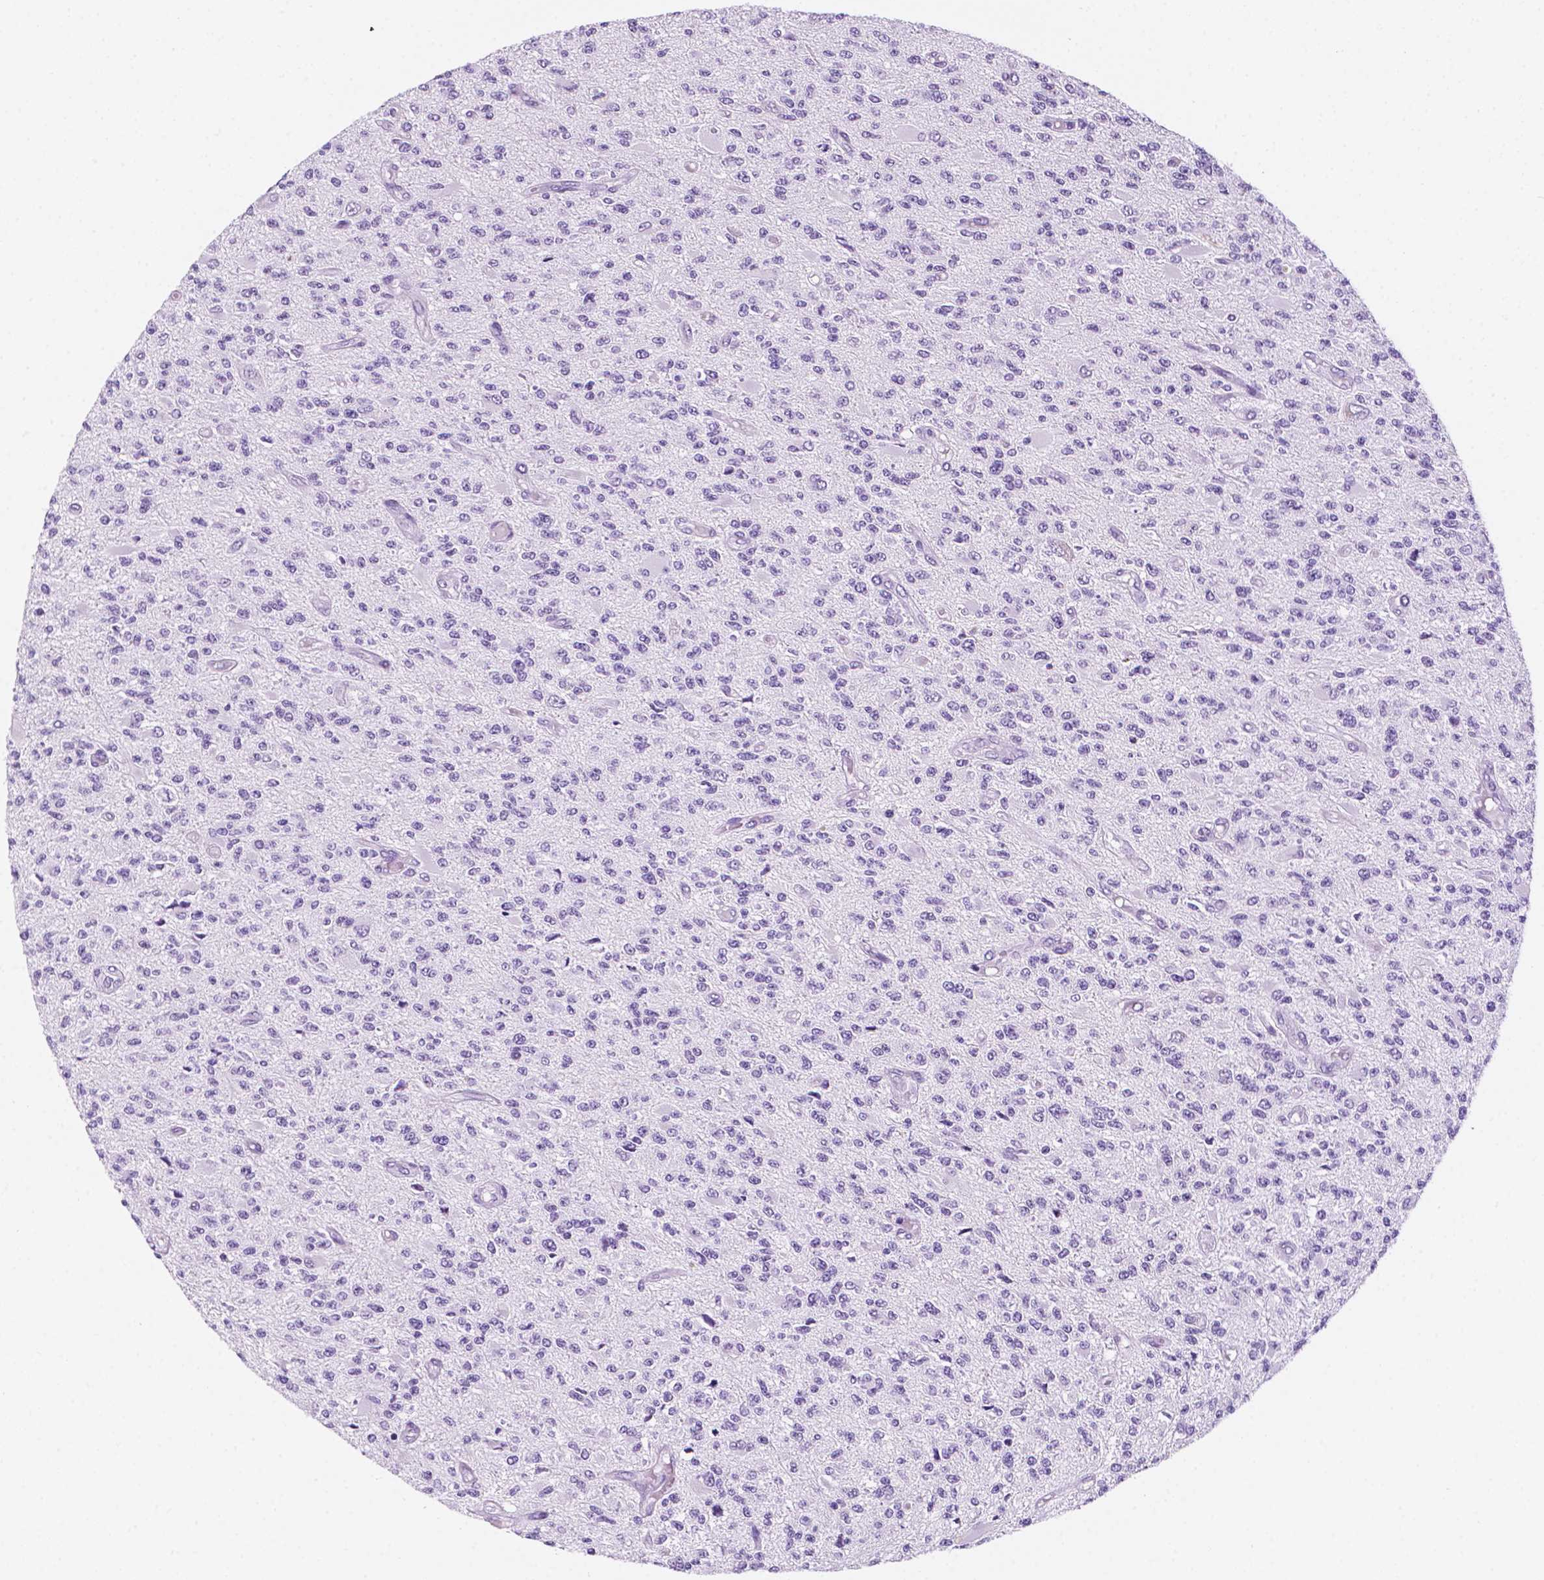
{"staining": {"intensity": "negative", "quantity": "none", "location": "none"}, "tissue": "glioma", "cell_type": "Tumor cells", "image_type": "cancer", "snomed": [{"axis": "morphology", "description": "Glioma, malignant, High grade"}, {"axis": "topography", "description": "Brain"}], "caption": "Immunohistochemical staining of human malignant glioma (high-grade) reveals no significant staining in tumor cells. (Immunohistochemistry, brightfield microscopy, high magnification).", "gene": "PPL", "patient": {"sex": "female", "age": 63}}